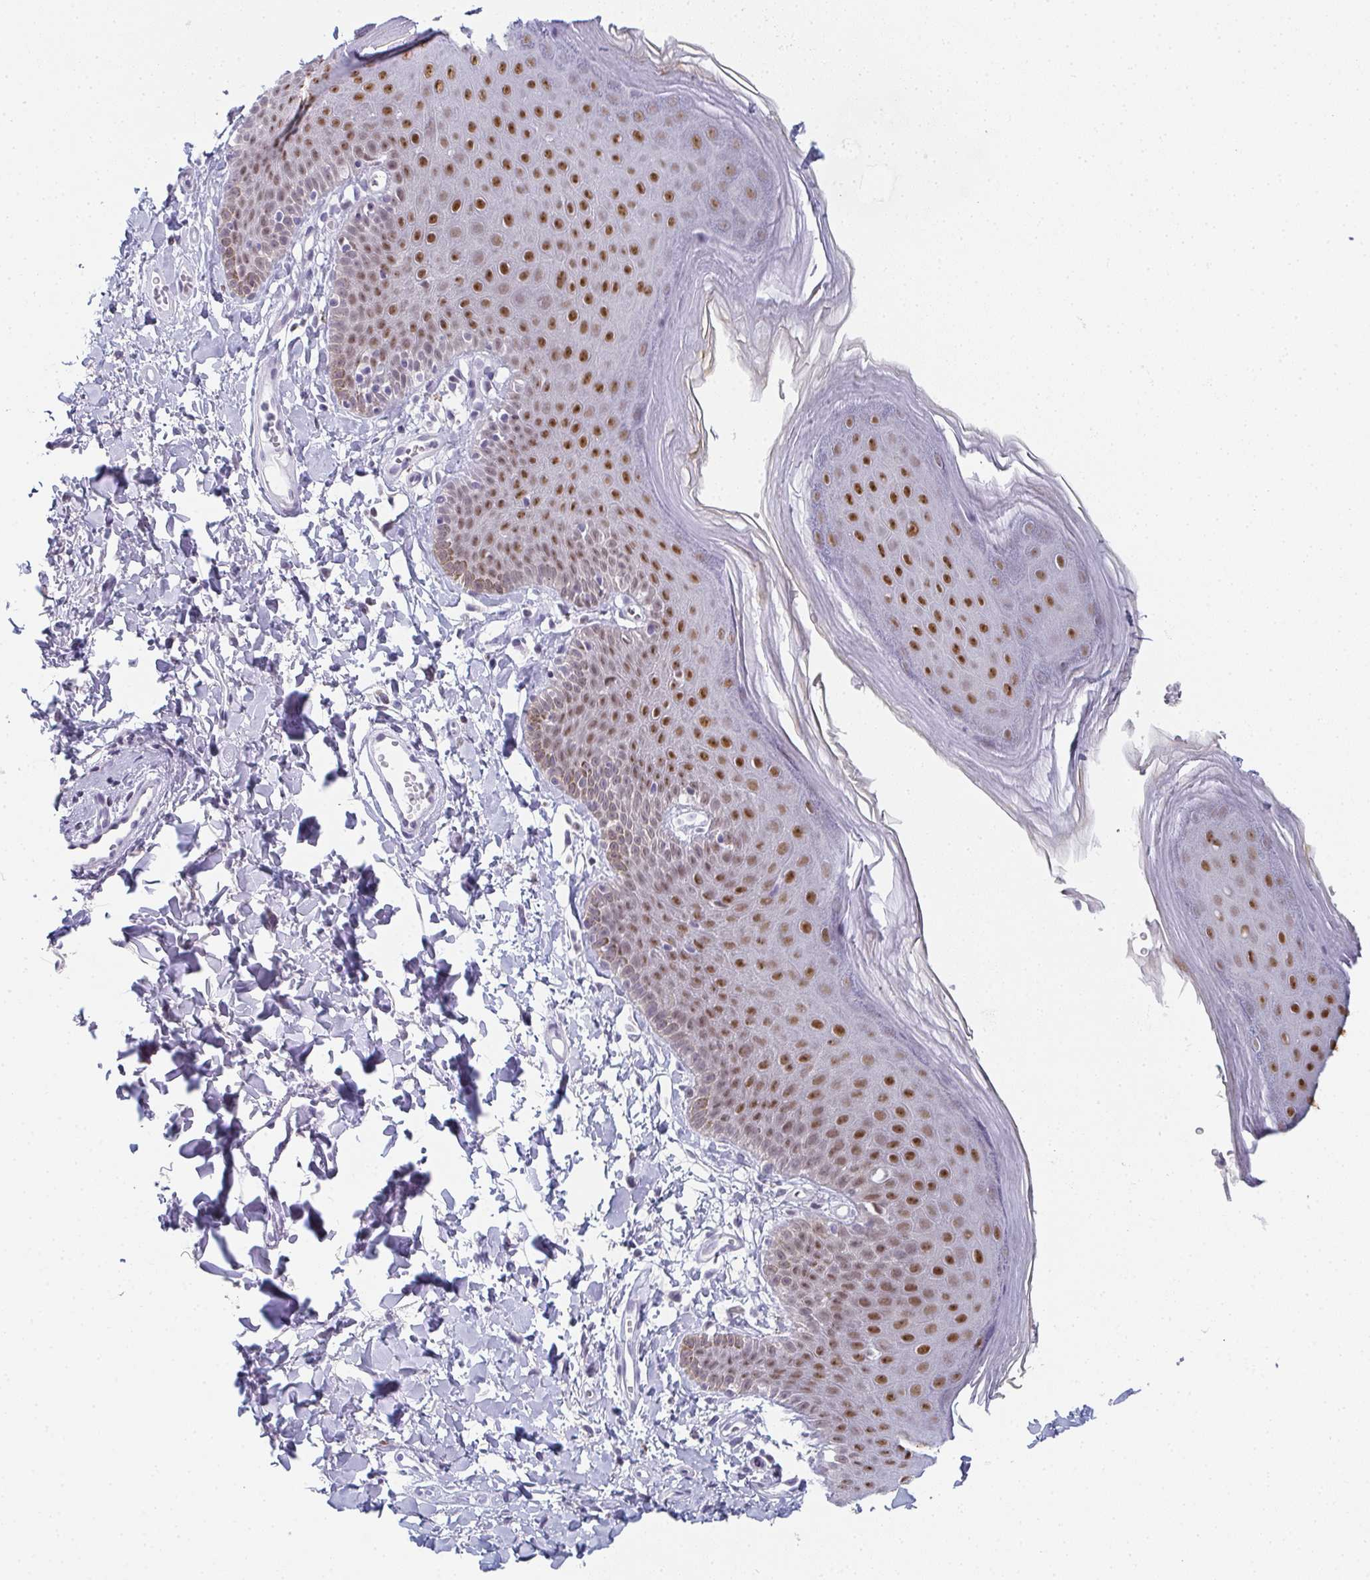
{"staining": {"intensity": "moderate", "quantity": ">75%", "location": "nuclear"}, "tissue": "skin", "cell_type": "Epidermal cells", "image_type": "normal", "snomed": [{"axis": "morphology", "description": "Normal tissue, NOS"}, {"axis": "topography", "description": "Anal"}], "caption": "Protein staining of unremarkable skin exhibits moderate nuclear positivity in about >75% of epidermal cells. (Stains: DAB (3,3'-diaminobenzidine) in brown, nuclei in blue, Microscopy: brightfield microscopy at high magnification).", "gene": "PYCR3", "patient": {"sex": "male", "age": 53}}